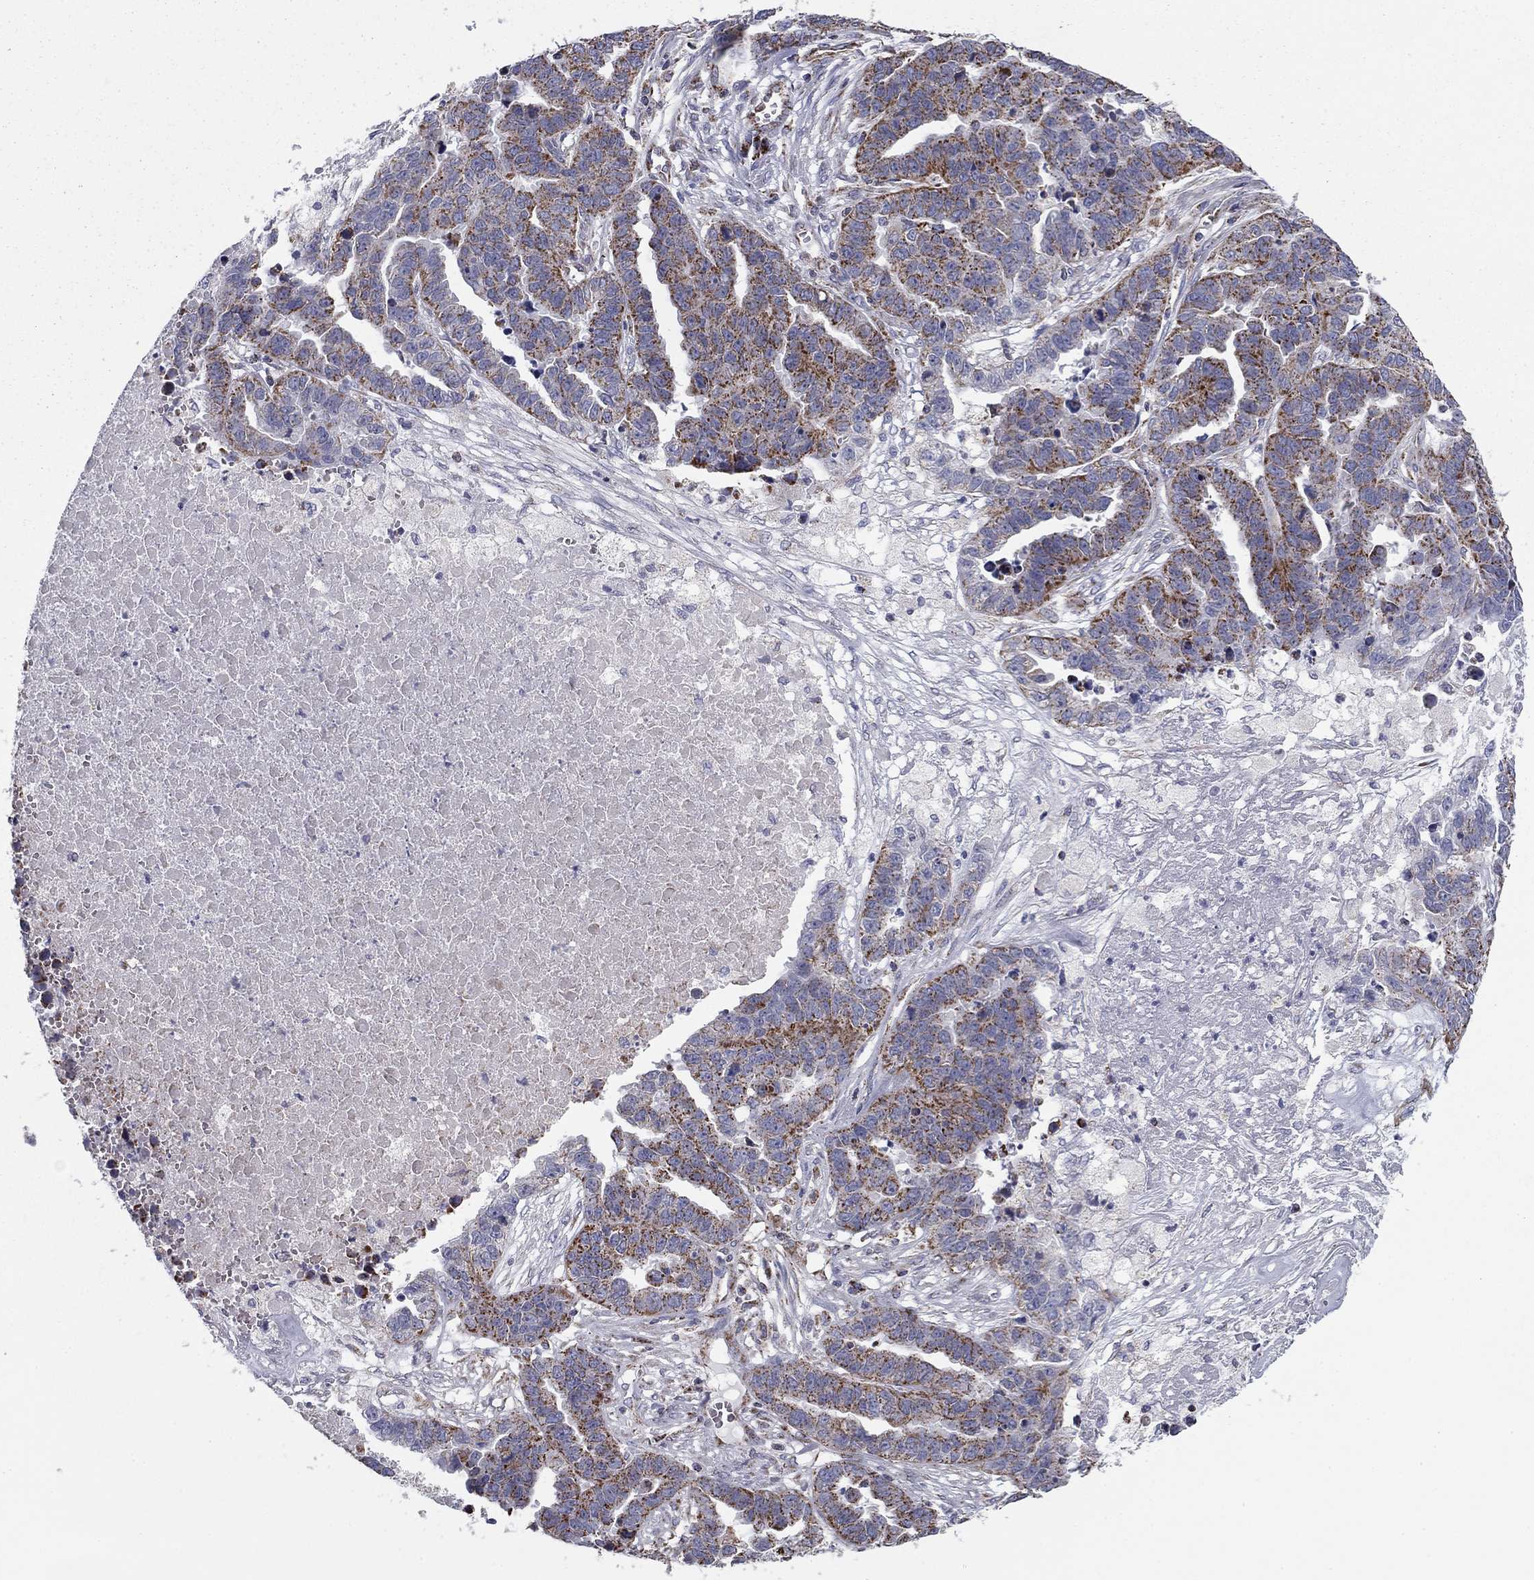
{"staining": {"intensity": "strong", "quantity": "25%-75%", "location": "cytoplasmic/membranous"}, "tissue": "ovarian cancer", "cell_type": "Tumor cells", "image_type": "cancer", "snomed": [{"axis": "morphology", "description": "Cystadenocarcinoma, serous, NOS"}, {"axis": "topography", "description": "Ovary"}], "caption": "This micrograph displays immunohistochemistry (IHC) staining of ovarian serous cystadenocarcinoma, with high strong cytoplasmic/membranous positivity in approximately 25%-75% of tumor cells.", "gene": "NDUFV1", "patient": {"sex": "female", "age": 87}}